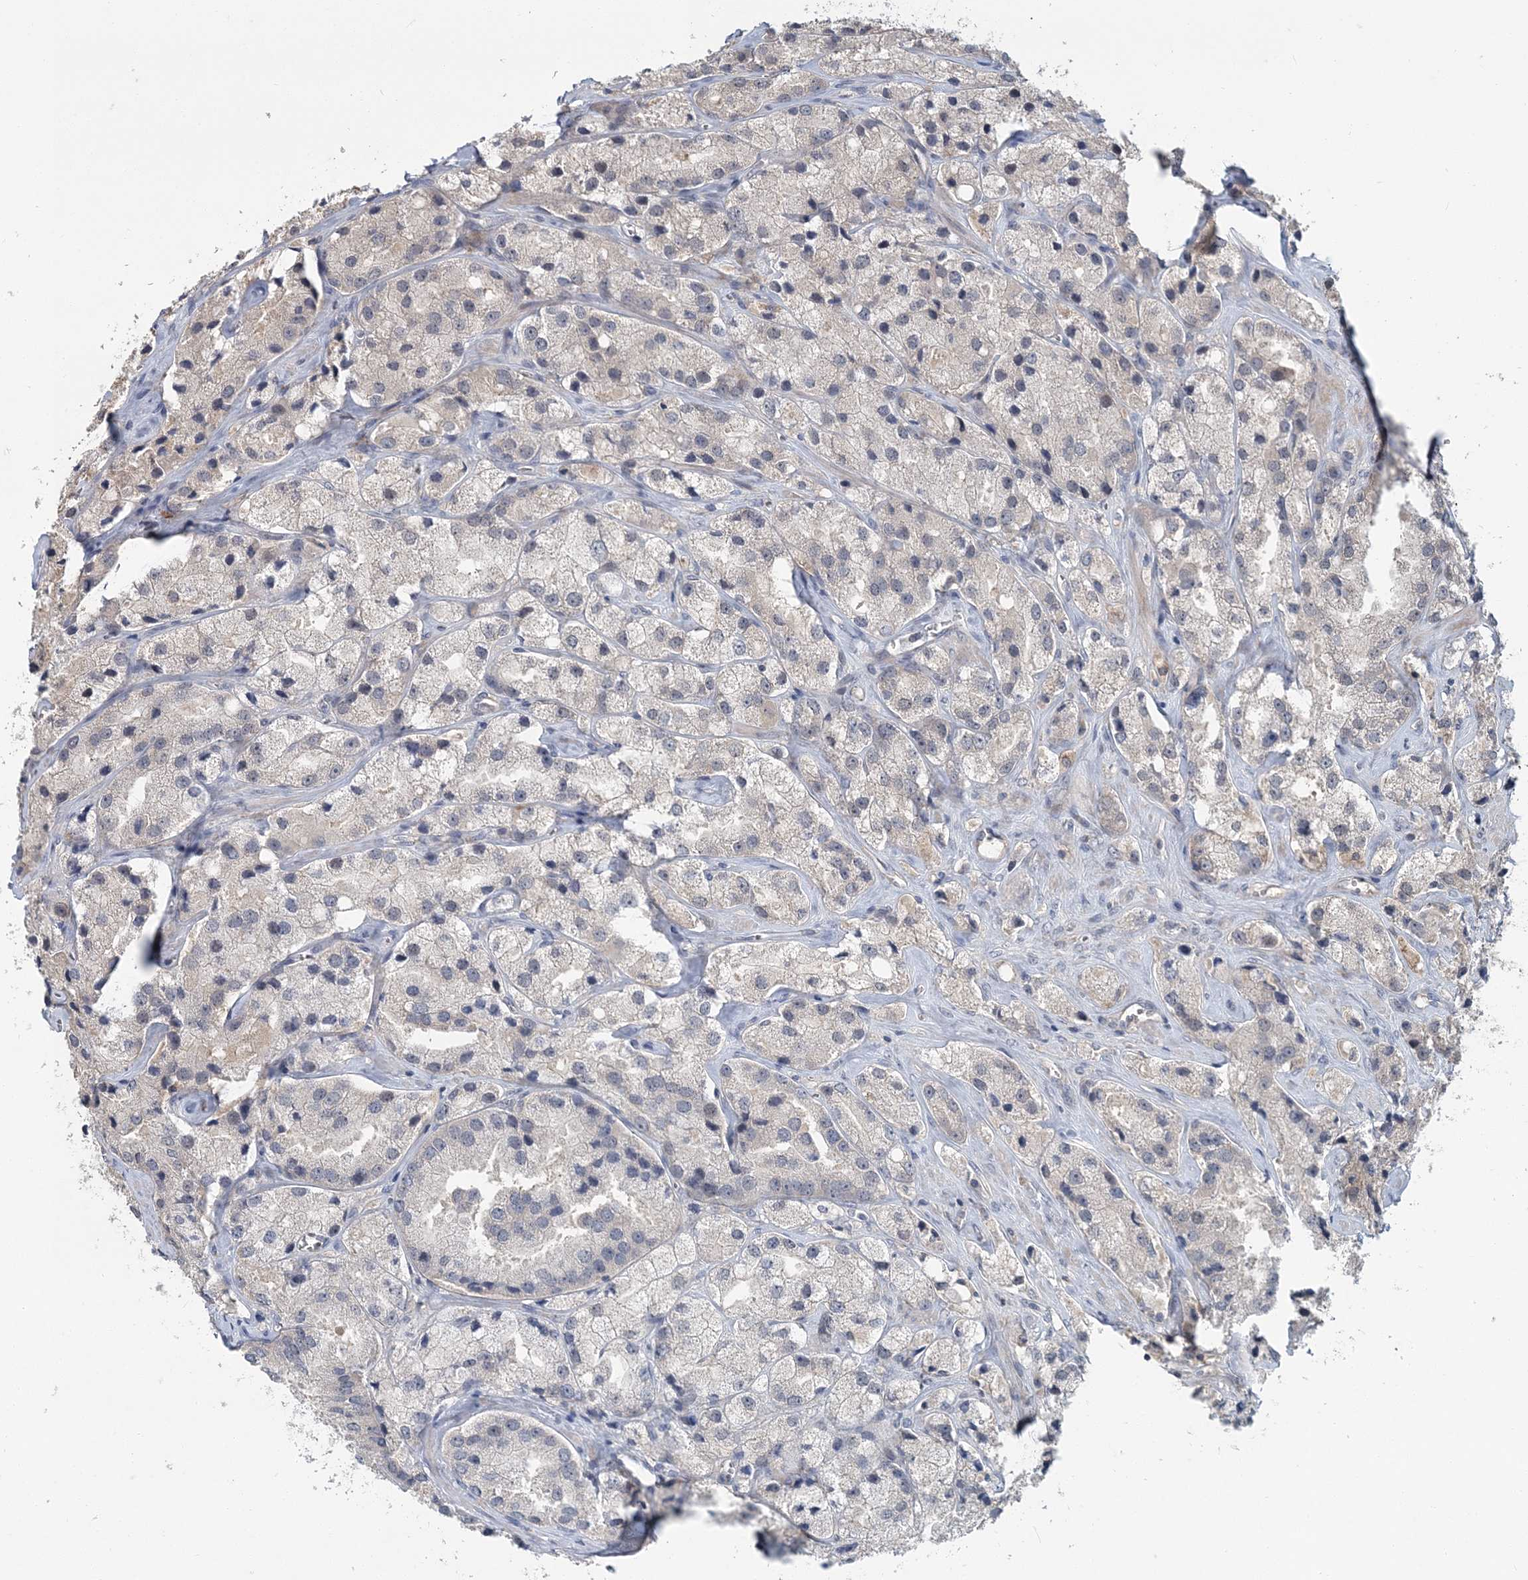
{"staining": {"intensity": "negative", "quantity": "none", "location": "none"}, "tissue": "prostate cancer", "cell_type": "Tumor cells", "image_type": "cancer", "snomed": [{"axis": "morphology", "description": "Adenocarcinoma, High grade"}, {"axis": "topography", "description": "Prostate"}], "caption": "IHC of human prostate cancer shows no staining in tumor cells.", "gene": "RNF25", "patient": {"sex": "male", "age": 66}}